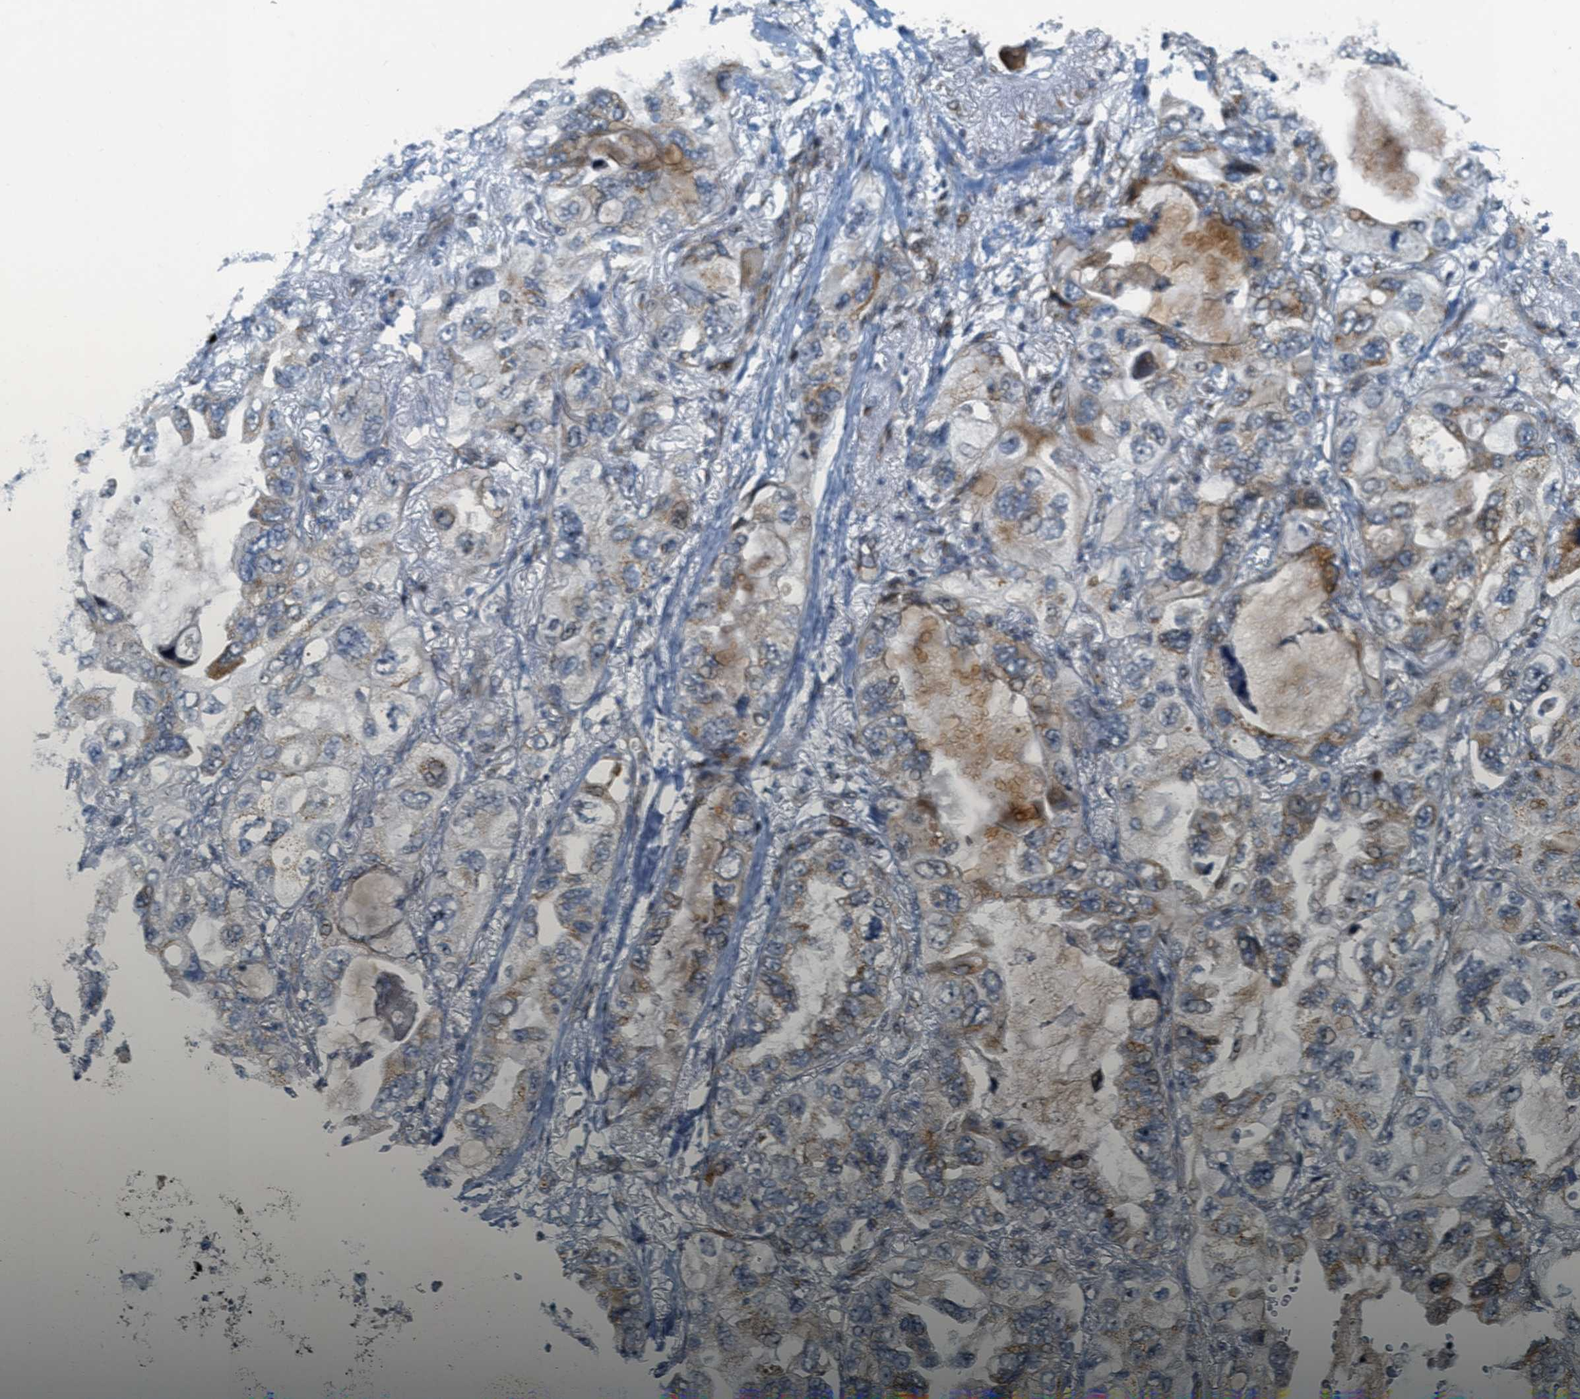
{"staining": {"intensity": "moderate", "quantity": "25%-75%", "location": "cytoplasmic/membranous"}, "tissue": "lung cancer", "cell_type": "Tumor cells", "image_type": "cancer", "snomed": [{"axis": "morphology", "description": "Squamous cell carcinoma, NOS"}, {"axis": "topography", "description": "Lung"}], "caption": "Immunohistochemistry (IHC) staining of lung cancer, which shows medium levels of moderate cytoplasmic/membranous expression in approximately 25%-75% of tumor cells indicating moderate cytoplasmic/membranous protein expression. The staining was performed using DAB (3,3'-diaminobenzidine) (brown) for protein detection and nuclei were counterstained in hematoxylin (blue).", "gene": "ZFPL1", "patient": {"sex": "female", "age": 73}}